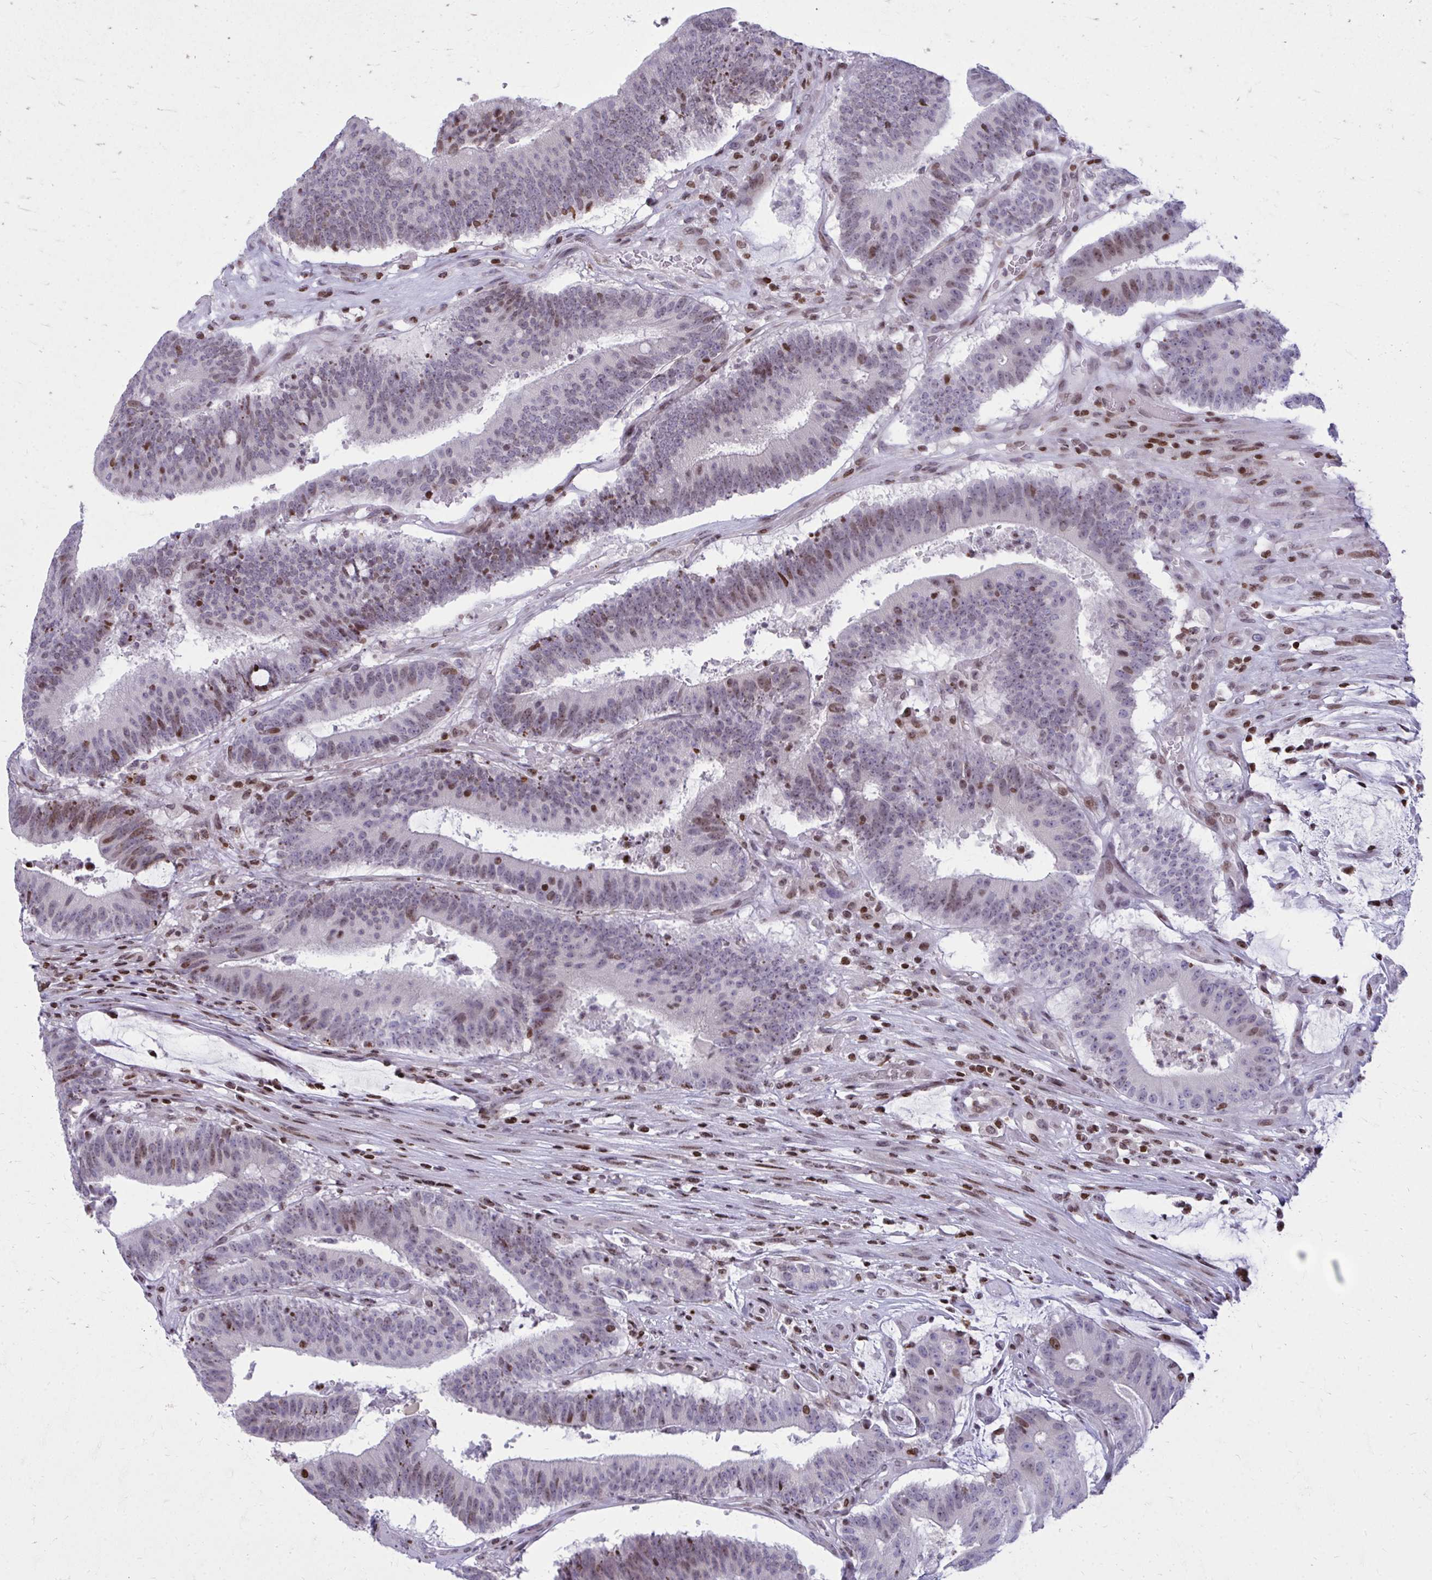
{"staining": {"intensity": "moderate", "quantity": "<25%", "location": "nuclear"}, "tissue": "colorectal cancer", "cell_type": "Tumor cells", "image_type": "cancer", "snomed": [{"axis": "morphology", "description": "Adenocarcinoma, NOS"}, {"axis": "topography", "description": "Colon"}], "caption": "Protein expression analysis of human colorectal adenocarcinoma reveals moderate nuclear positivity in approximately <25% of tumor cells. The protein is stained brown, and the nuclei are stained in blue (DAB IHC with brightfield microscopy, high magnification).", "gene": "AP5M1", "patient": {"sex": "female", "age": 43}}